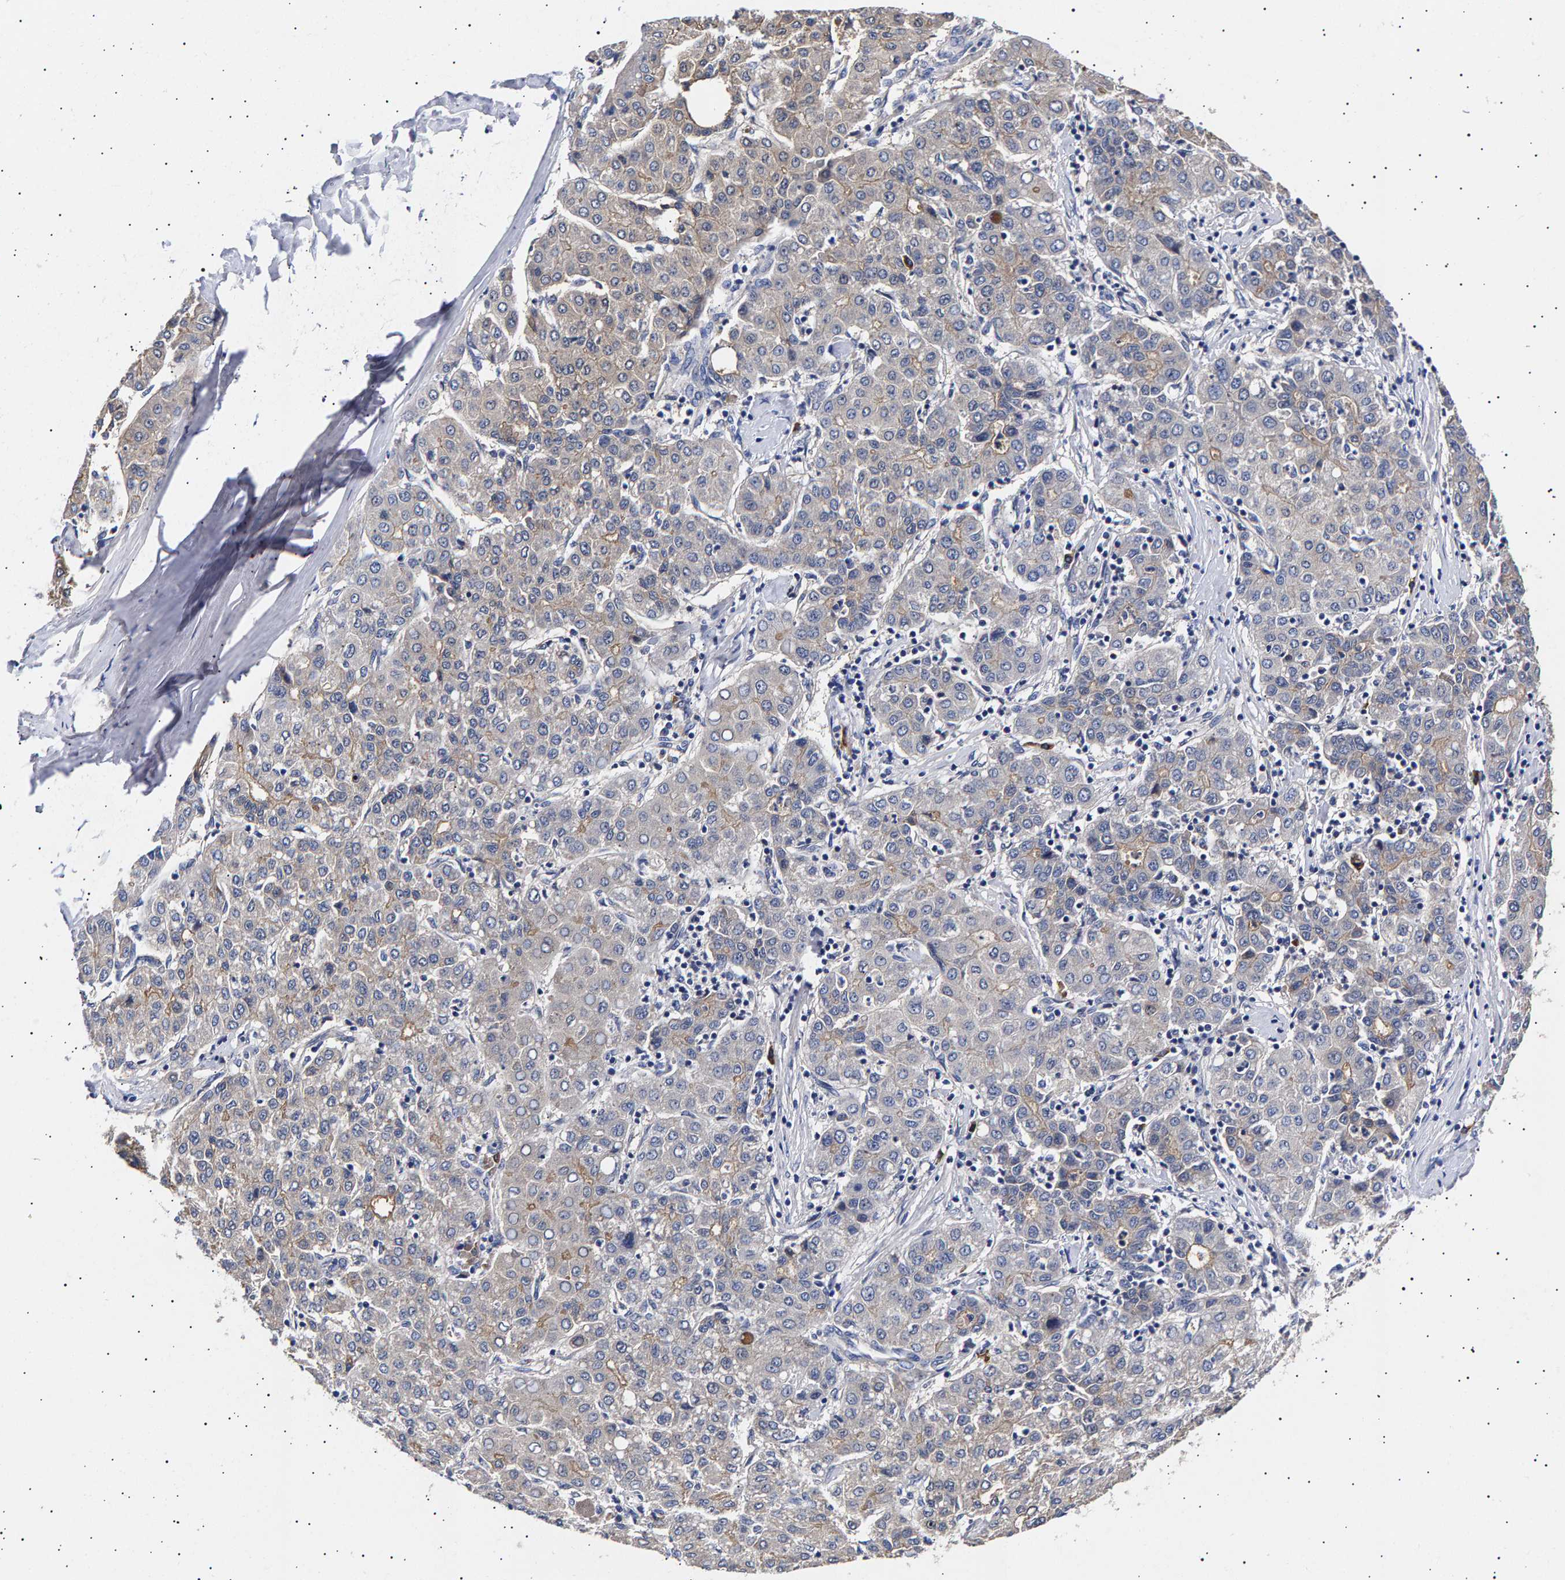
{"staining": {"intensity": "weak", "quantity": "<25%", "location": "cytoplasmic/membranous"}, "tissue": "liver cancer", "cell_type": "Tumor cells", "image_type": "cancer", "snomed": [{"axis": "morphology", "description": "Carcinoma, Hepatocellular, NOS"}, {"axis": "topography", "description": "Liver"}], "caption": "A micrograph of human liver hepatocellular carcinoma is negative for staining in tumor cells. Nuclei are stained in blue.", "gene": "ANKRD40", "patient": {"sex": "male", "age": 65}}